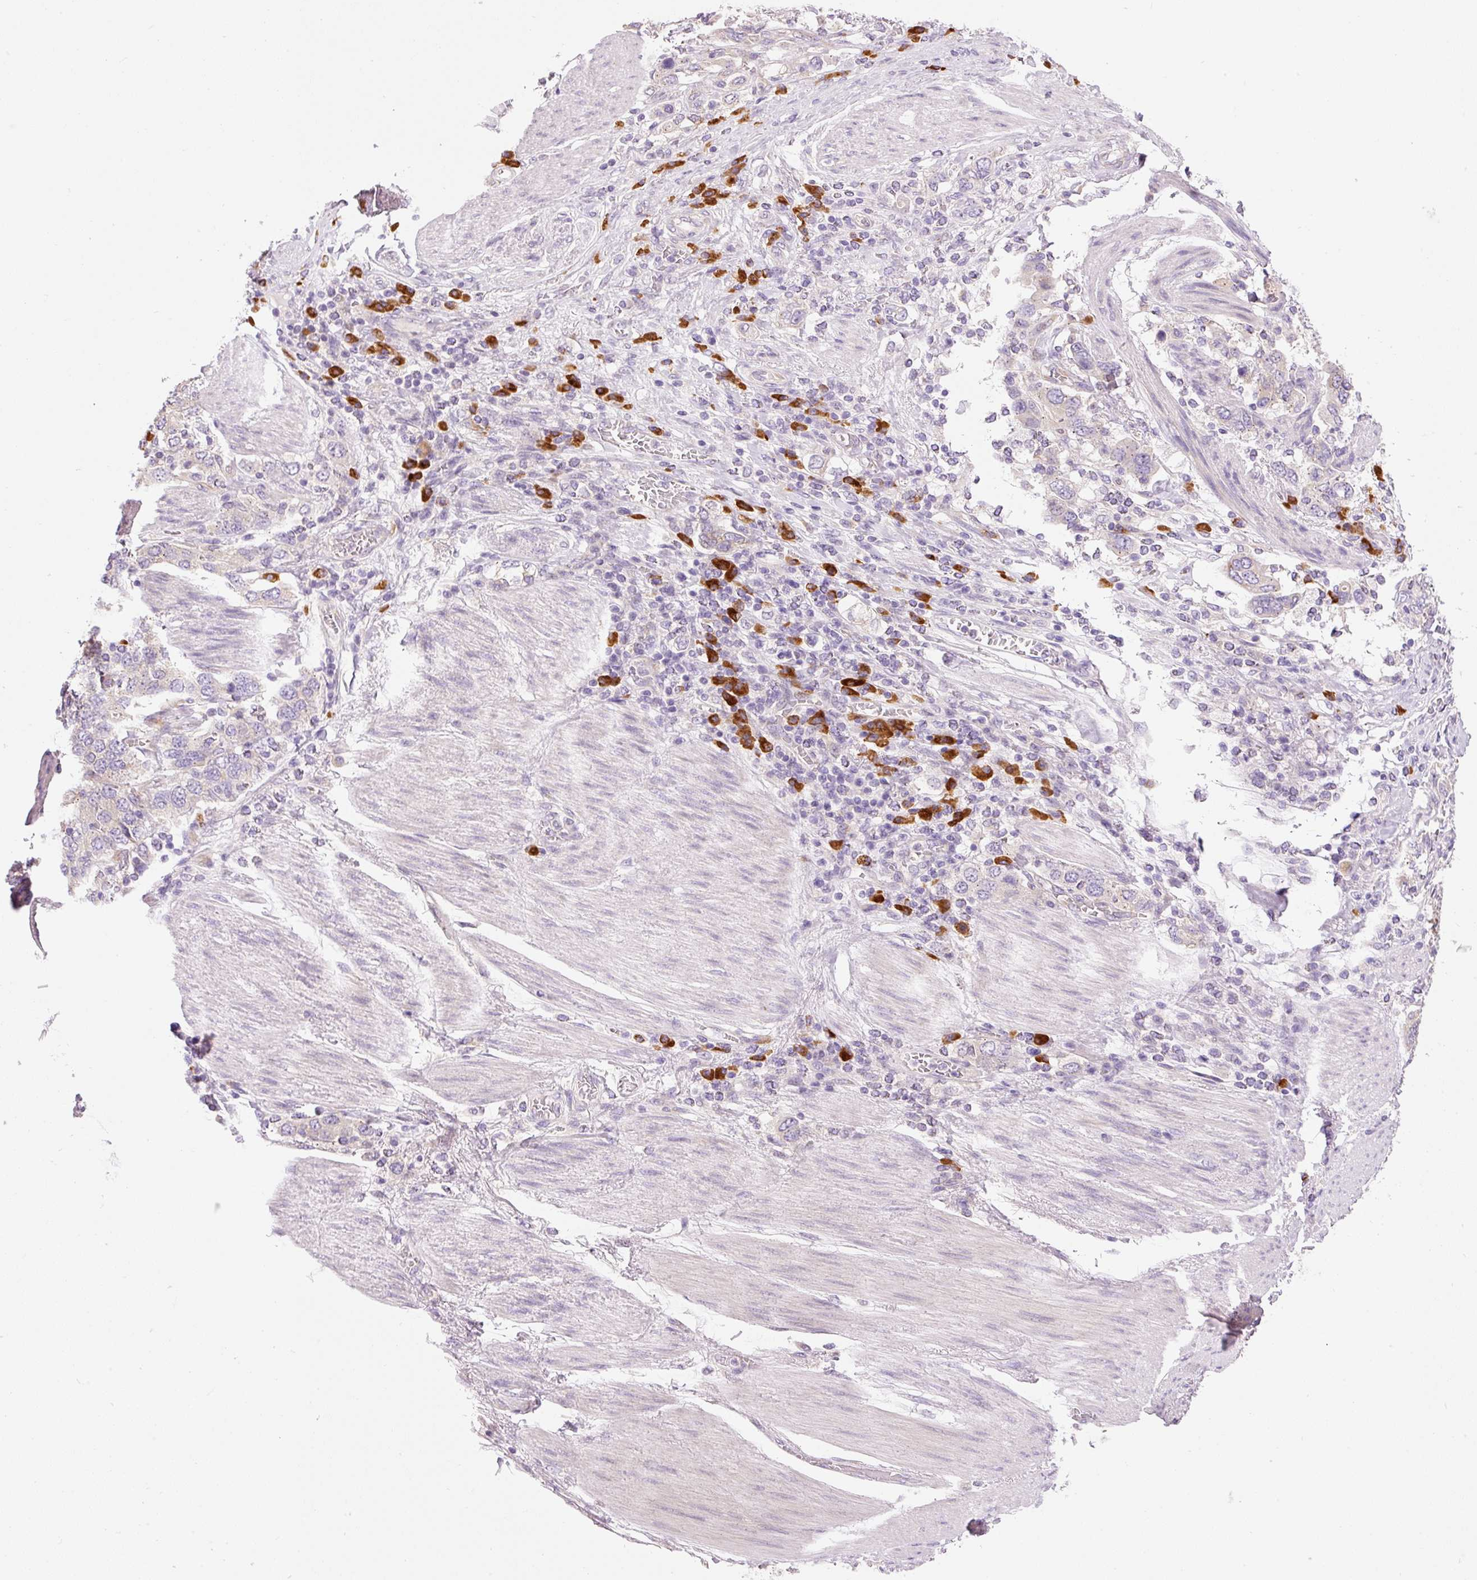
{"staining": {"intensity": "negative", "quantity": "none", "location": "none"}, "tissue": "stomach cancer", "cell_type": "Tumor cells", "image_type": "cancer", "snomed": [{"axis": "morphology", "description": "Adenocarcinoma, NOS"}, {"axis": "topography", "description": "Stomach, upper"}, {"axis": "topography", "description": "Stomach"}], "caption": "The micrograph displays no significant staining in tumor cells of stomach cancer (adenocarcinoma). The staining was performed using DAB (3,3'-diaminobenzidine) to visualize the protein expression in brown, while the nuclei were stained in blue with hematoxylin (Magnification: 20x).", "gene": "PNPLA5", "patient": {"sex": "male", "age": 62}}